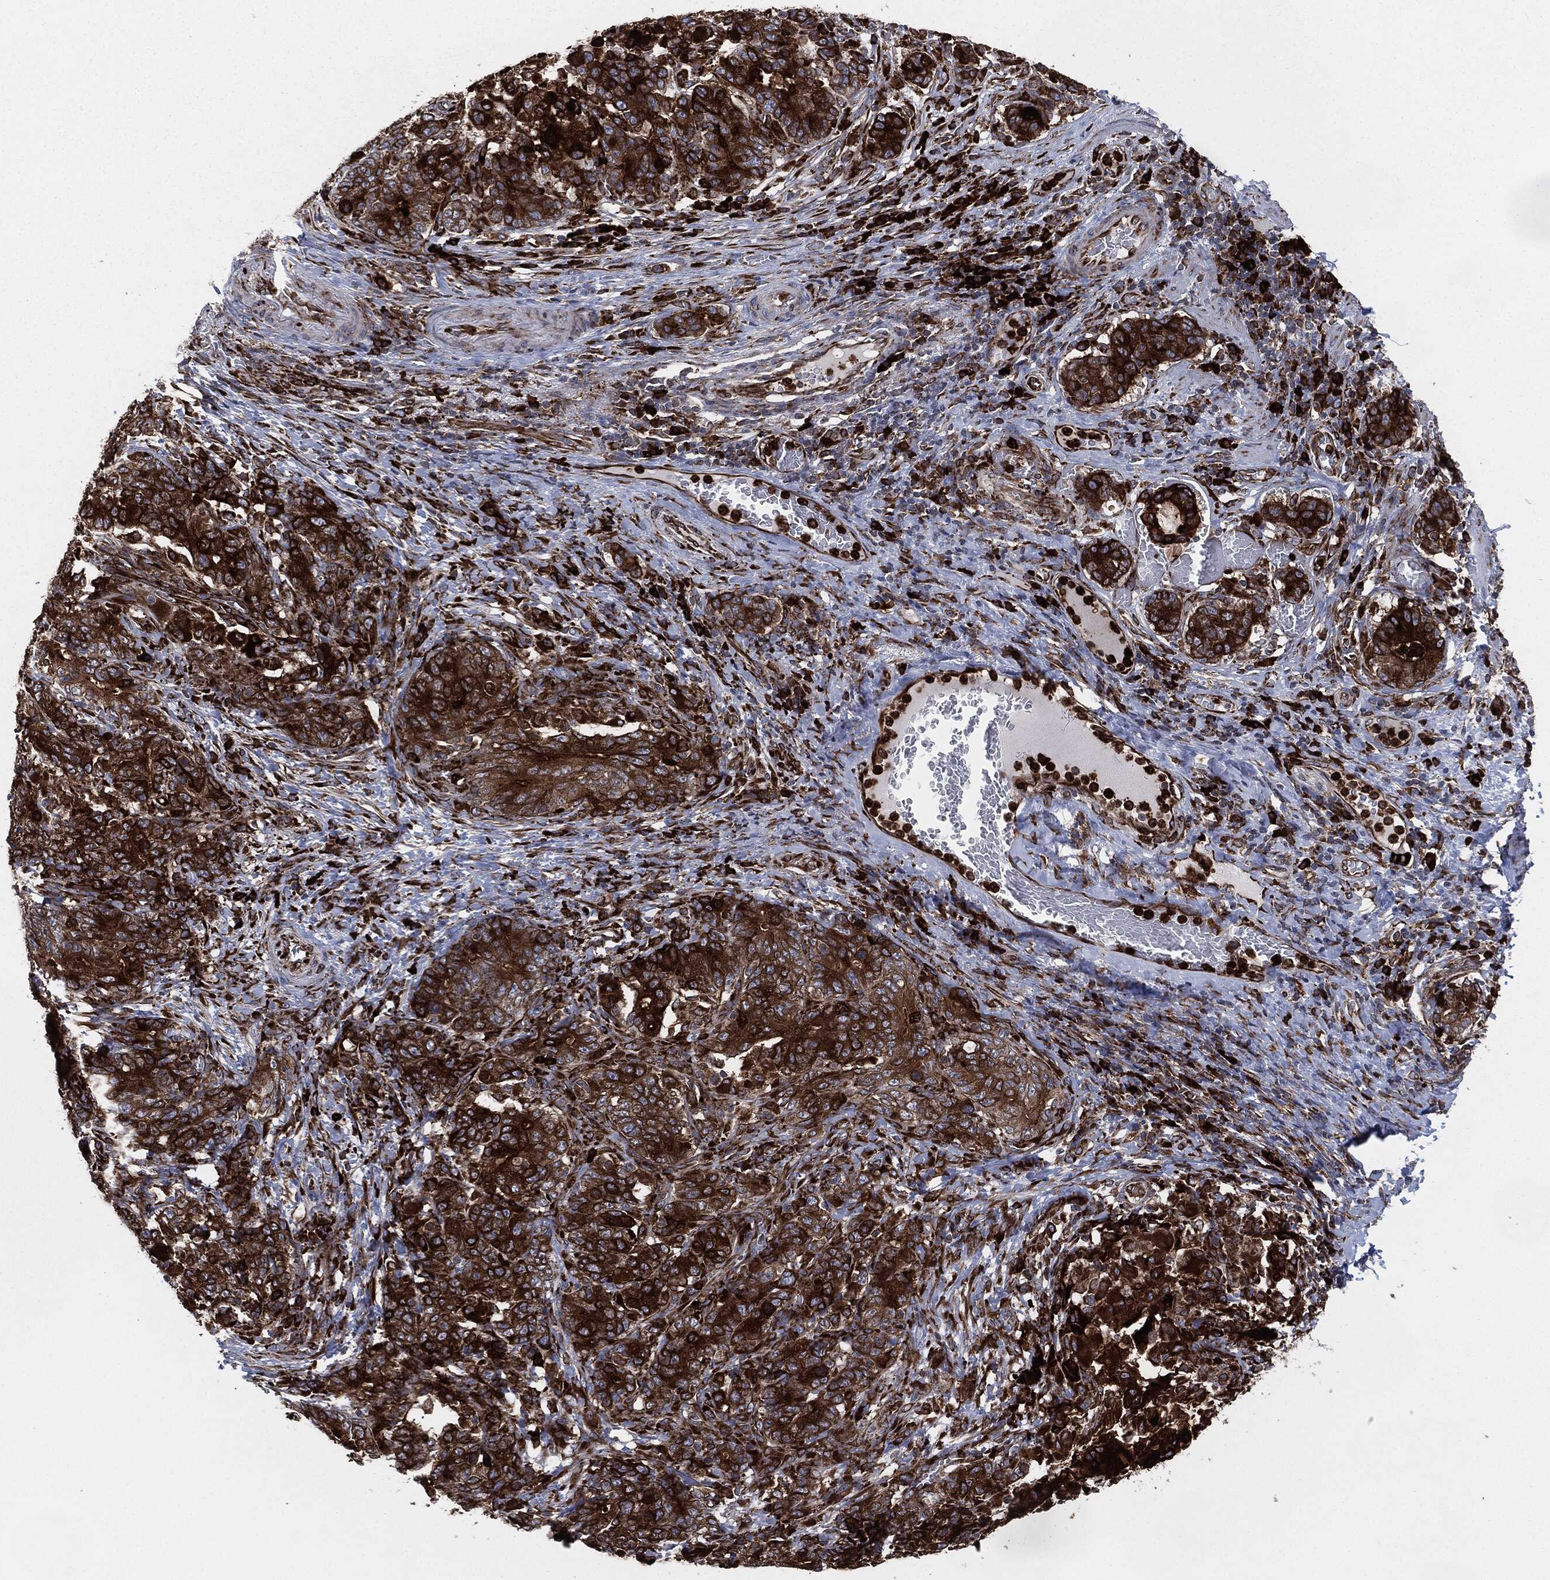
{"staining": {"intensity": "strong", "quantity": ">75%", "location": "cytoplasmic/membranous"}, "tissue": "stomach cancer", "cell_type": "Tumor cells", "image_type": "cancer", "snomed": [{"axis": "morphology", "description": "Normal tissue, NOS"}, {"axis": "morphology", "description": "Adenocarcinoma, NOS"}, {"axis": "topography", "description": "Stomach"}], "caption": "Protein expression analysis of stomach adenocarcinoma displays strong cytoplasmic/membranous staining in about >75% of tumor cells.", "gene": "CALR", "patient": {"sex": "female", "age": 64}}